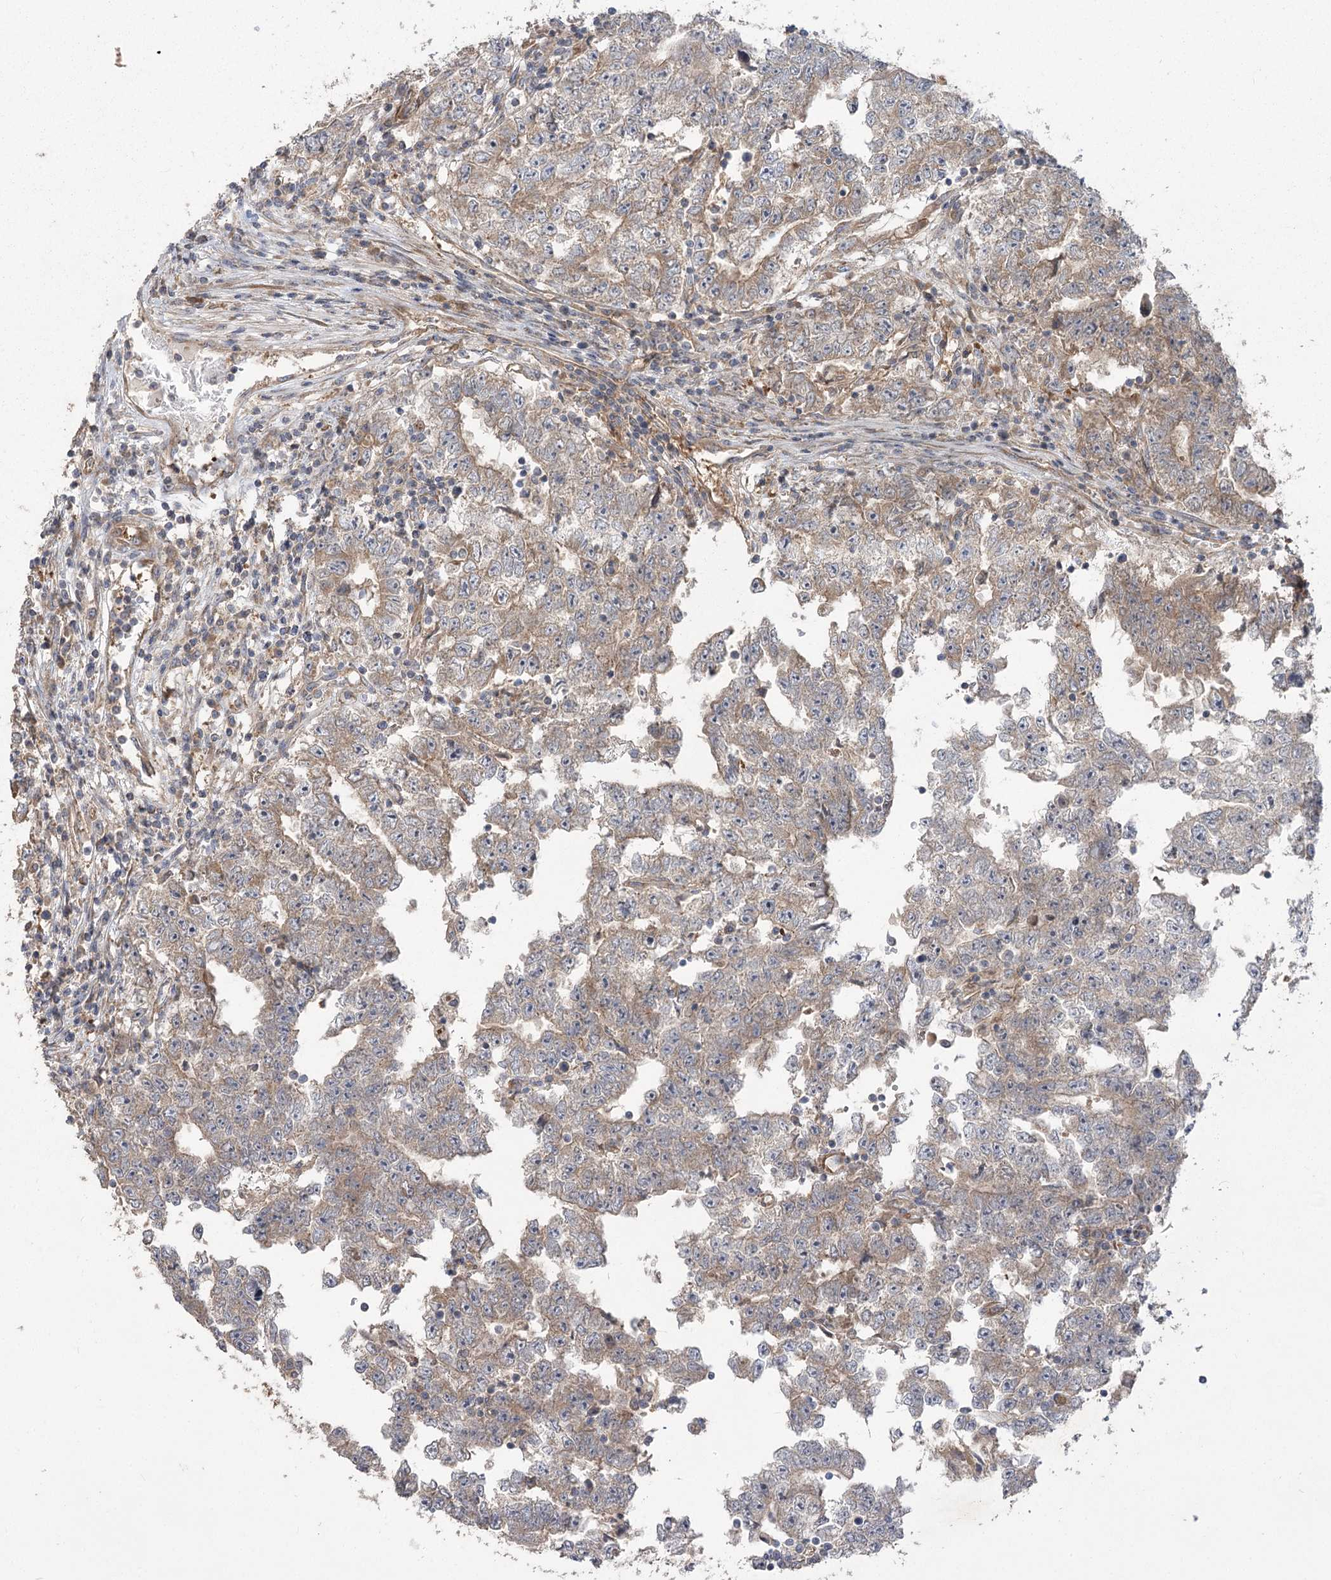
{"staining": {"intensity": "weak", "quantity": "25%-75%", "location": "cytoplasmic/membranous"}, "tissue": "testis cancer", "cell_type": "Tumor cells", "image_type": "cancer", "snomed": [{"axis": "morphology", "description": "Carcinoma, Embryonal, NOS"}, {"axis": "topography", "description": "Testis"}], "caption": "Immunohistochemistry micrograph of human testis embryonal carcinoma stained for a protein (brown), which displays low levels of weak cytoplasmic/membranous staining in approximately 25%-75% of tumor cells.", "gene": "RIN2", "patient": {"sex": "male", "age": 25}}